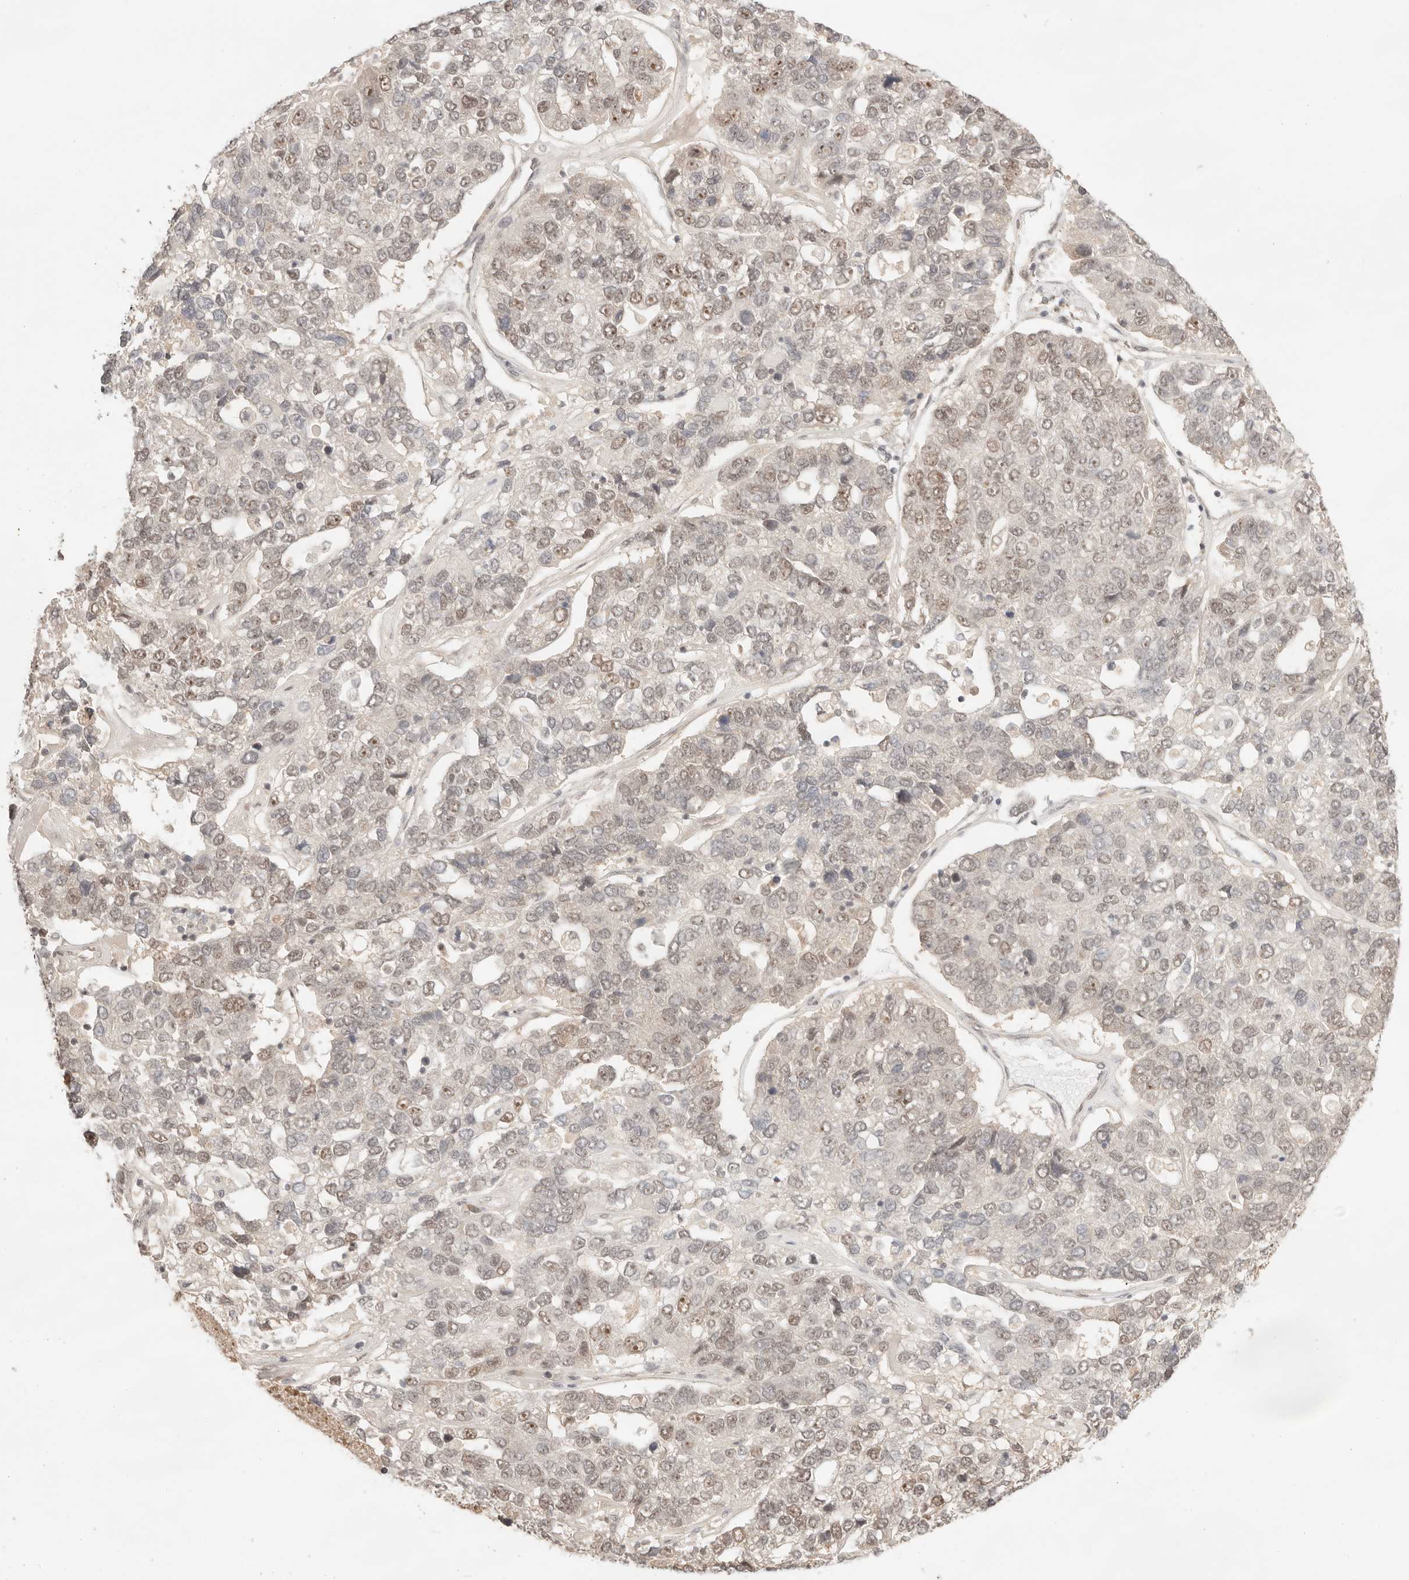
{"staining": {"intensity": "moderate", "quantity": "<25%", "location": "nuclear"}, "tissue": "pancreatic cancer", "cell_type": "Tumor cells", "image_type": "cancer", "snomed": [{"axis": "morphology", "description": "Adenocarcinoma, NOS"}, {"axis": "topography", "description": "Pancreas"}], "caption": "The histopathology image reveals a brown stain indicating the presence of a protein in the nuclear of tumor cells in pancreatic adenocarcinoma.", "gene": "GTF2E2", "patient": {"sex": "female", "age": 61}}